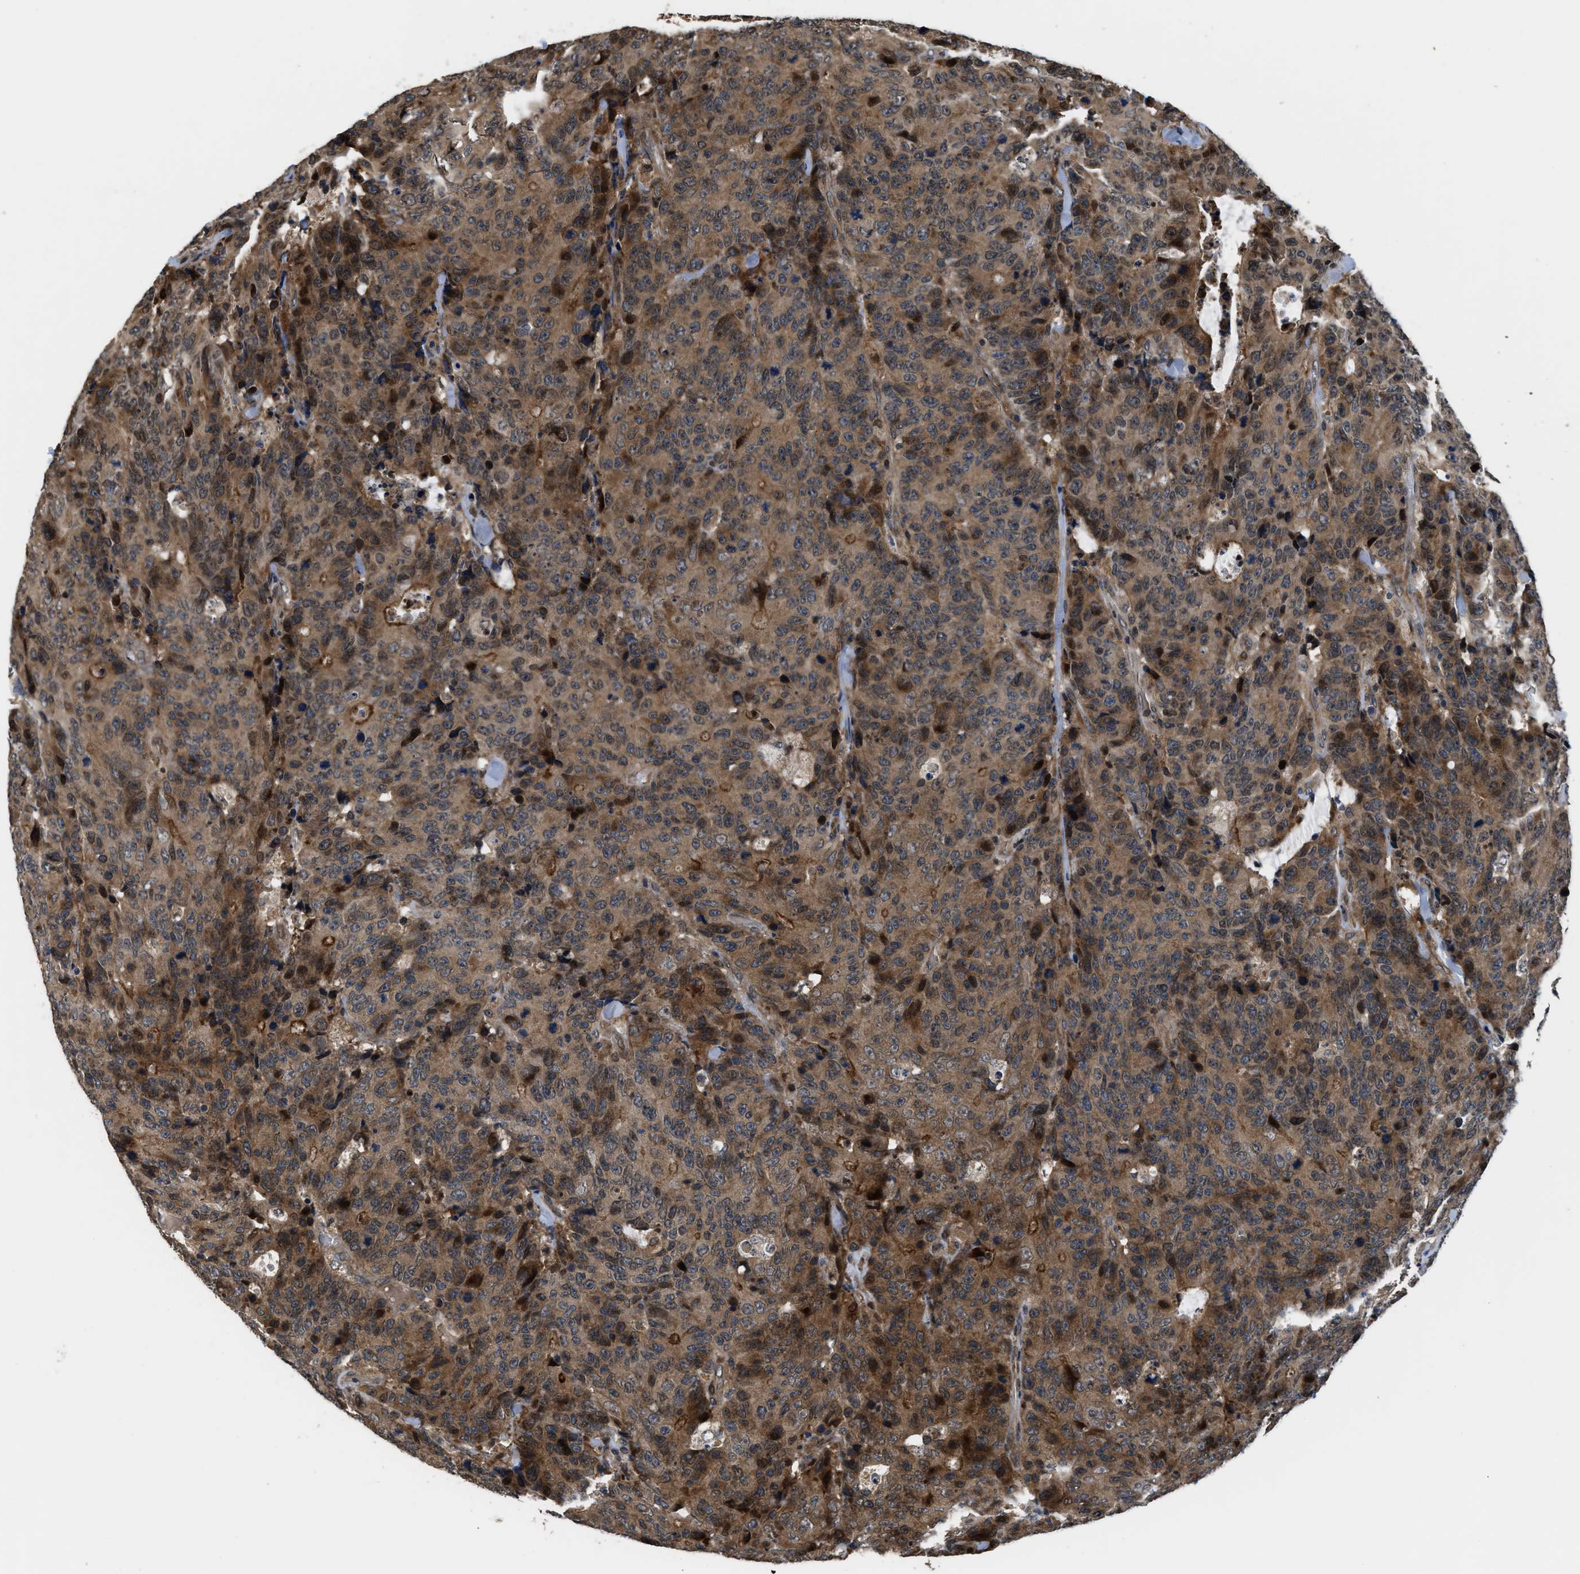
{"staining": {"intensity": "moderate", "quantity": ">75%", "location": "cytoplasmic/membranous"}, "tissue": "colorectal cancer", "cell_type": "Tumor cells", "image_type": "cancer", "snomed": [{"axis": "morphology", "description": "Adenocarcinoma, NOS"}, {"axis": "topography", "description": "Colon"}], "caption": "A brown stain highlights moderate cytoplasmic/membranous staining of a protein in colorectal adenocarcinoma tumor cells. Nuclei are stained in blue.", "gene": "CTBS", "patient": {"sex": "female", "age": 86}}